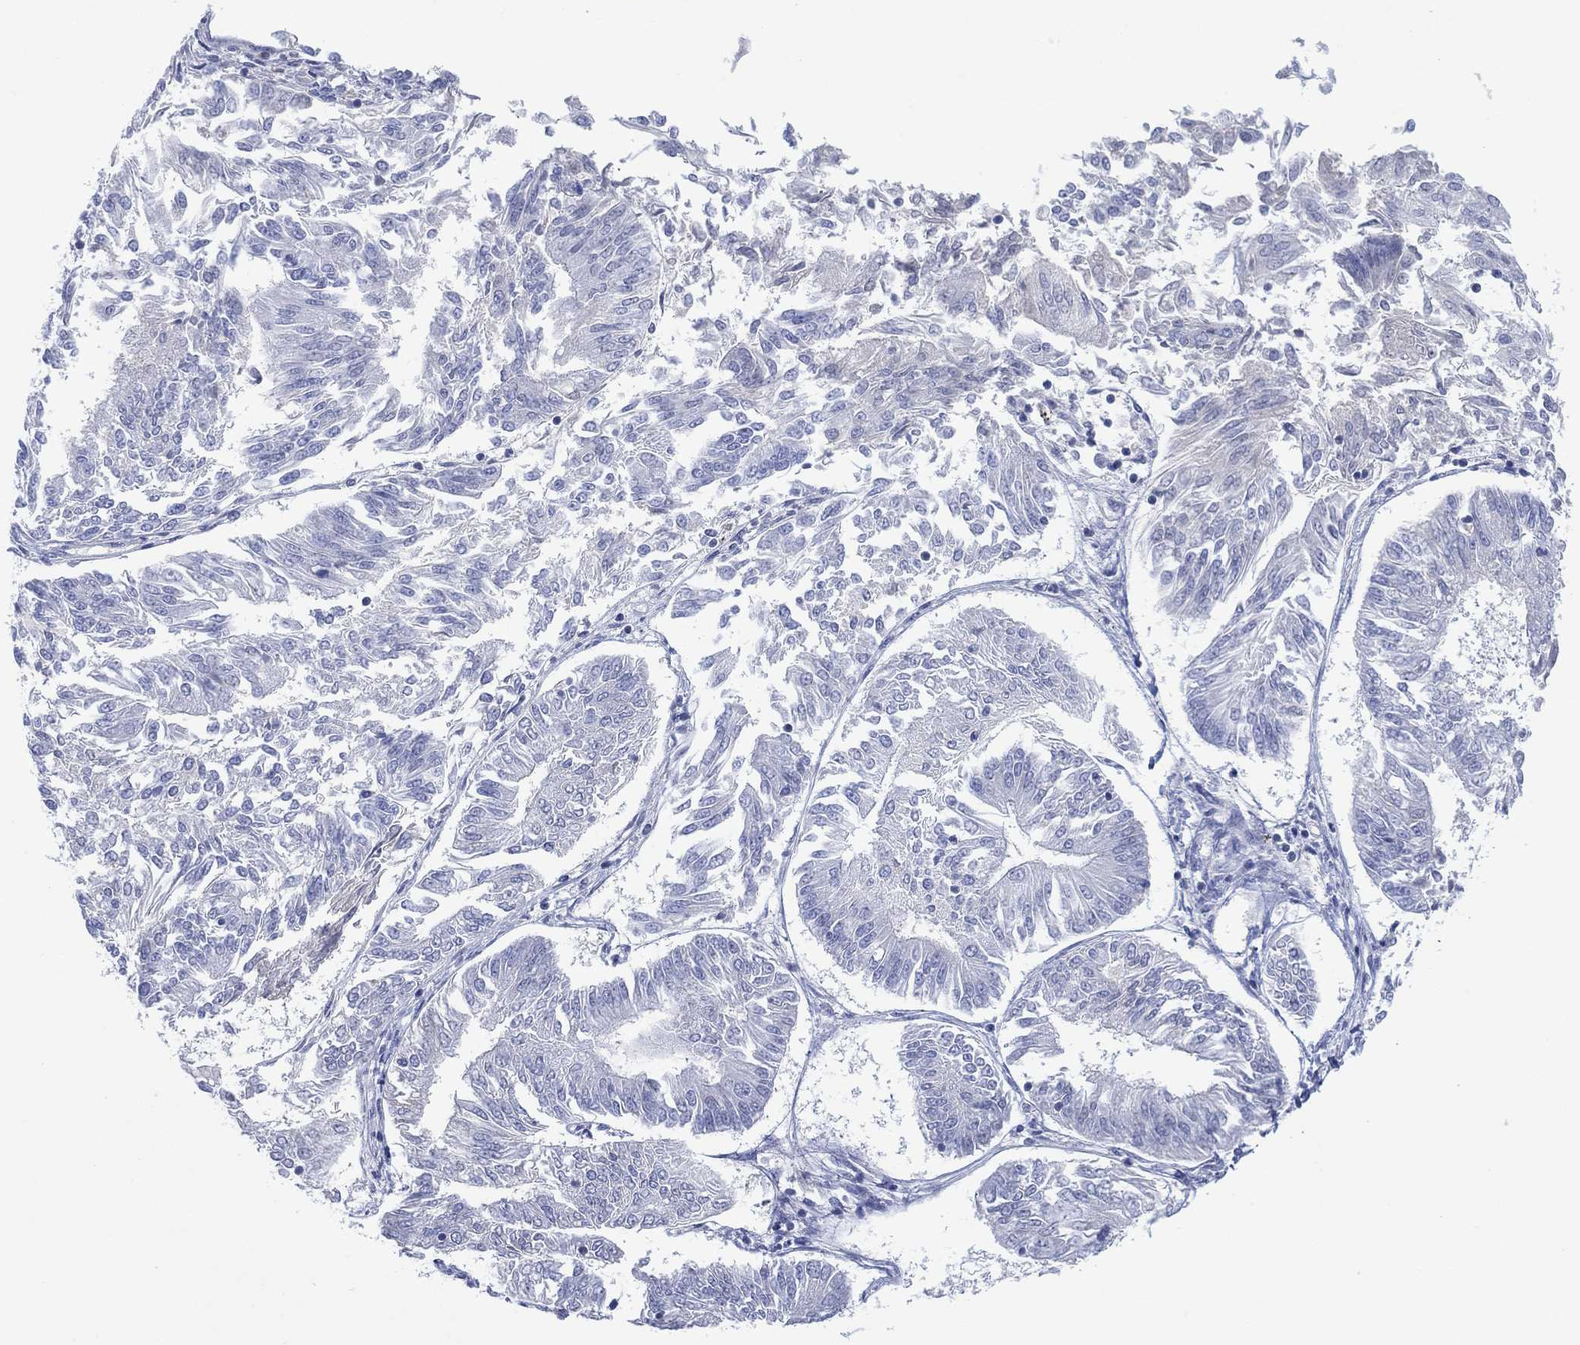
{"staining": {"intensity": "negative", "quantity": "none", "location": "none"}, "tissue": "endometrial cancer", "cell_type": "Tumor cells", "image_type": "cancer", "snomed": [{"axis": "morphology", "description": "Adenocarcinoma, NOS"}, {"axis": "topography", "description": "Endometrium"}], "caption": "IHC of human endometrial cancer (adenocarcinoma) exhibits no expression in tumor cells.", "gene": "SEPTIN1", "patient": {"sex": "female", "age": 58}}